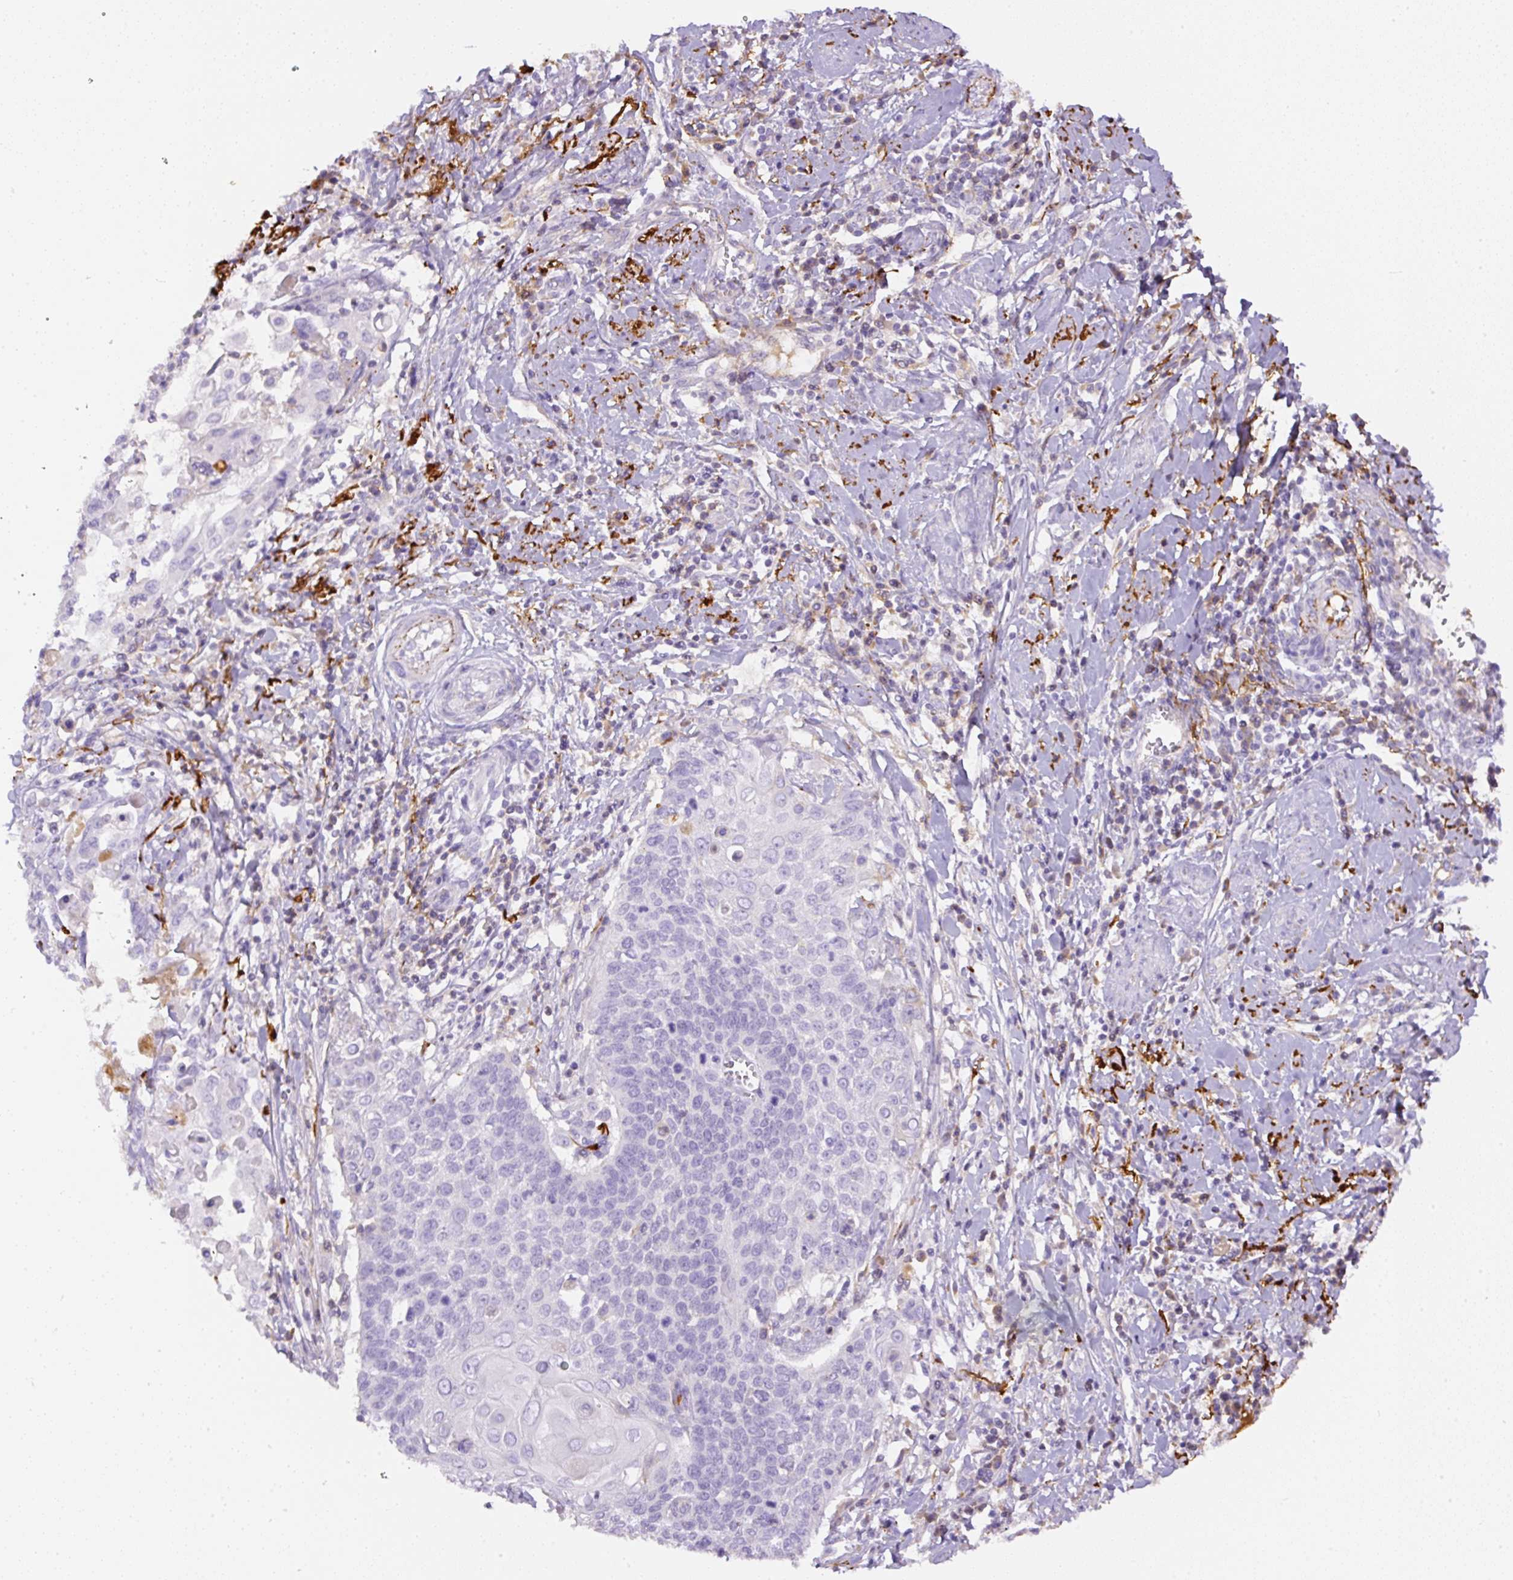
{"staining": {"intensity": "negative", "quantity": "none", "location": "none"}, "tissue": "cervical cancer", "cell_type": "Tumor cells", "image_type": "cancer", "snomed": [{"axis": "morphology", "description": "Squamous cell carcinoma, NOS"}, {"axis": "topography", "description": "Cervix"}], "caption": "Immunohistochemical staining of human squamous cell carcinoma (cervical) reveals no significant staining in tumor cells.", "gene": "APCS", "patient": {"sex": "female", "age": 39}}